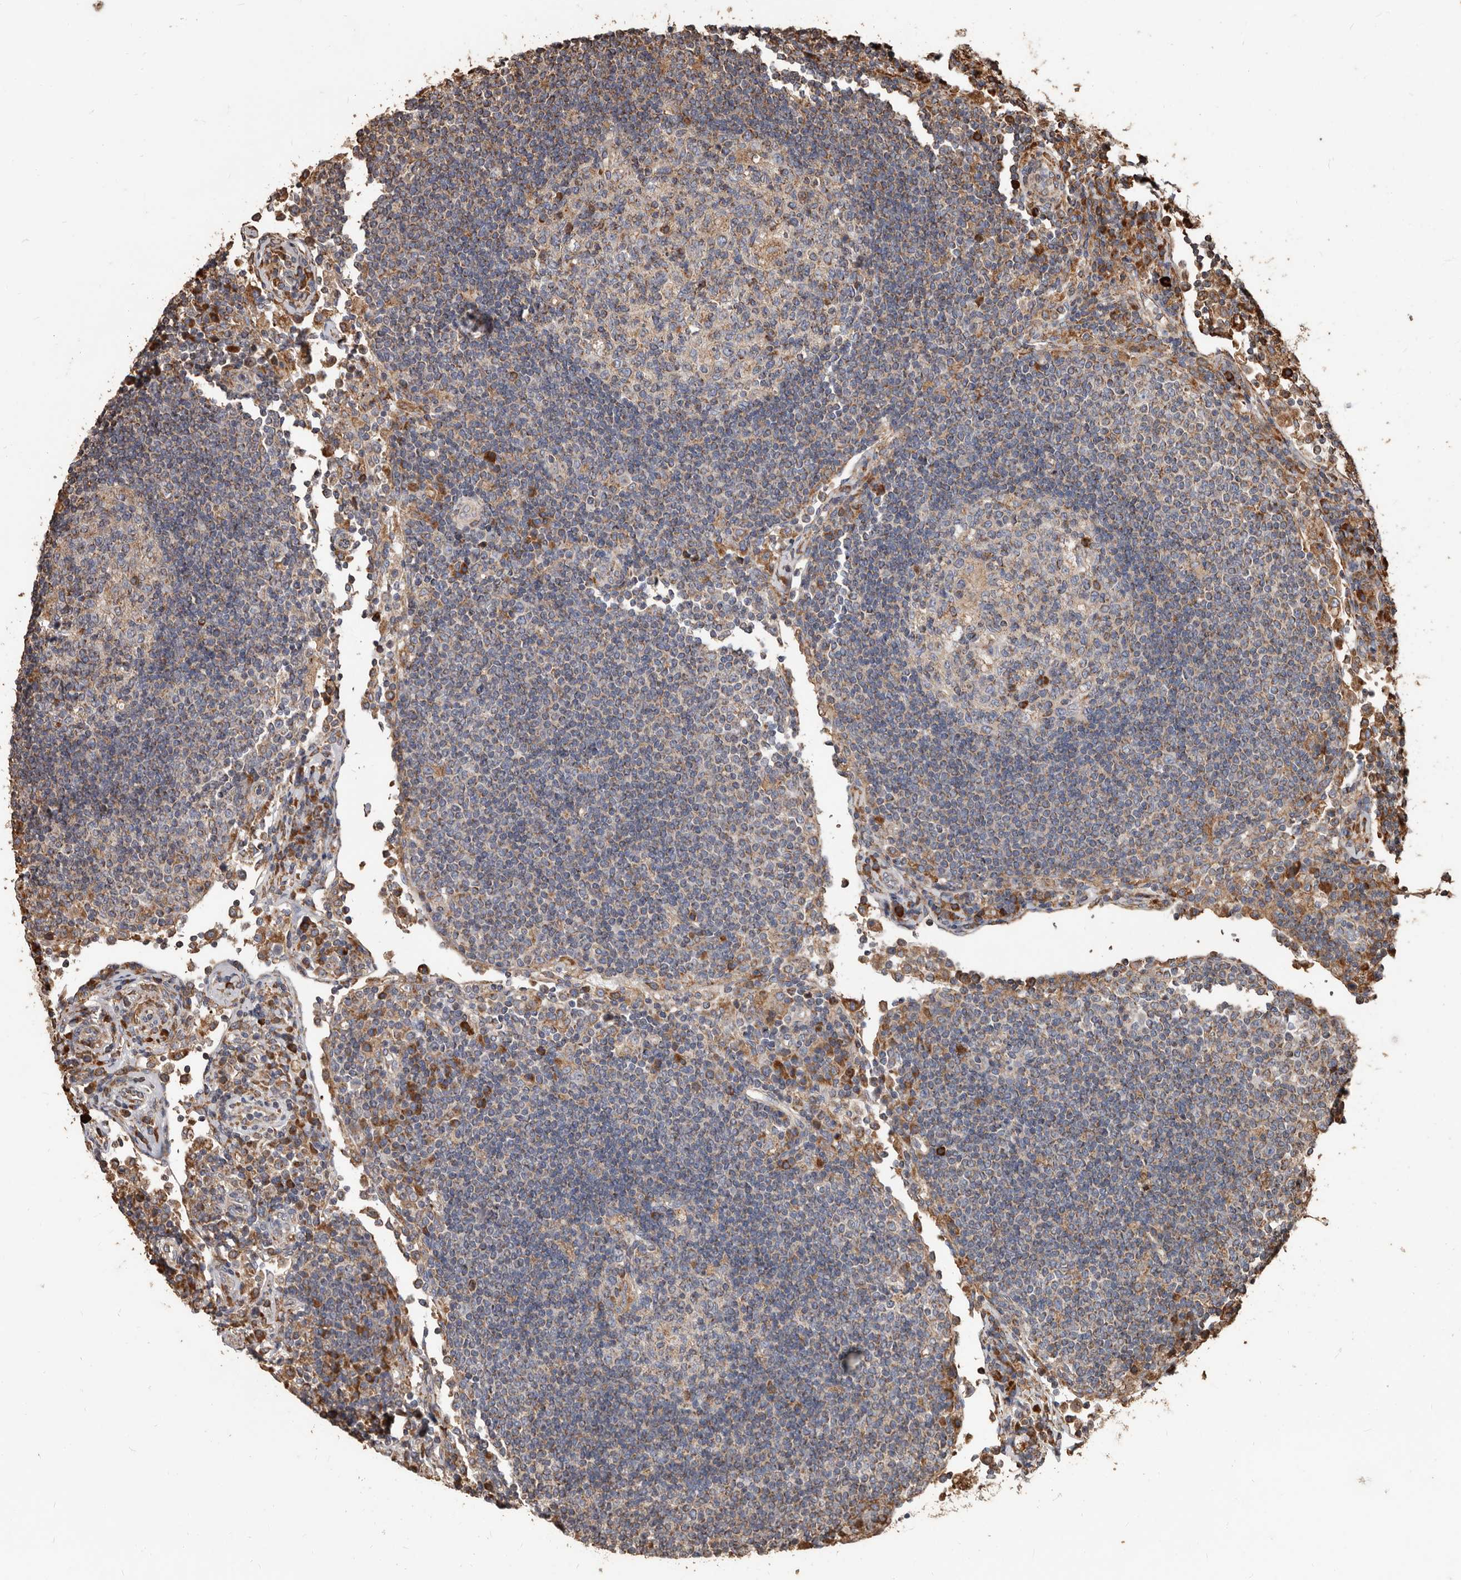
{"staining": {"intensity": "moderate", "quantity": "<25%", "location": "cytoplasmic/membranous"}, "tissue": "lymph node", "cell_type": "Germinal center cells", "image_type": "normal", "snomed": [{"axis": "morphology", "description": "Normal tissue, NOS"}, {"axis": "topography", "description": "Lymph node"}], "caption": "IHC photomicrograph of normal lymph node: lymph node stained using IHC exhibits low levels of moderate protein expression localized specifically in the cytoplasmic/membranous of germinal center cells, appearing as a cytoplasmic/membranous brown color.", "gene": "OSGIN2", "patient": {"sex": "female", "age": 53}}